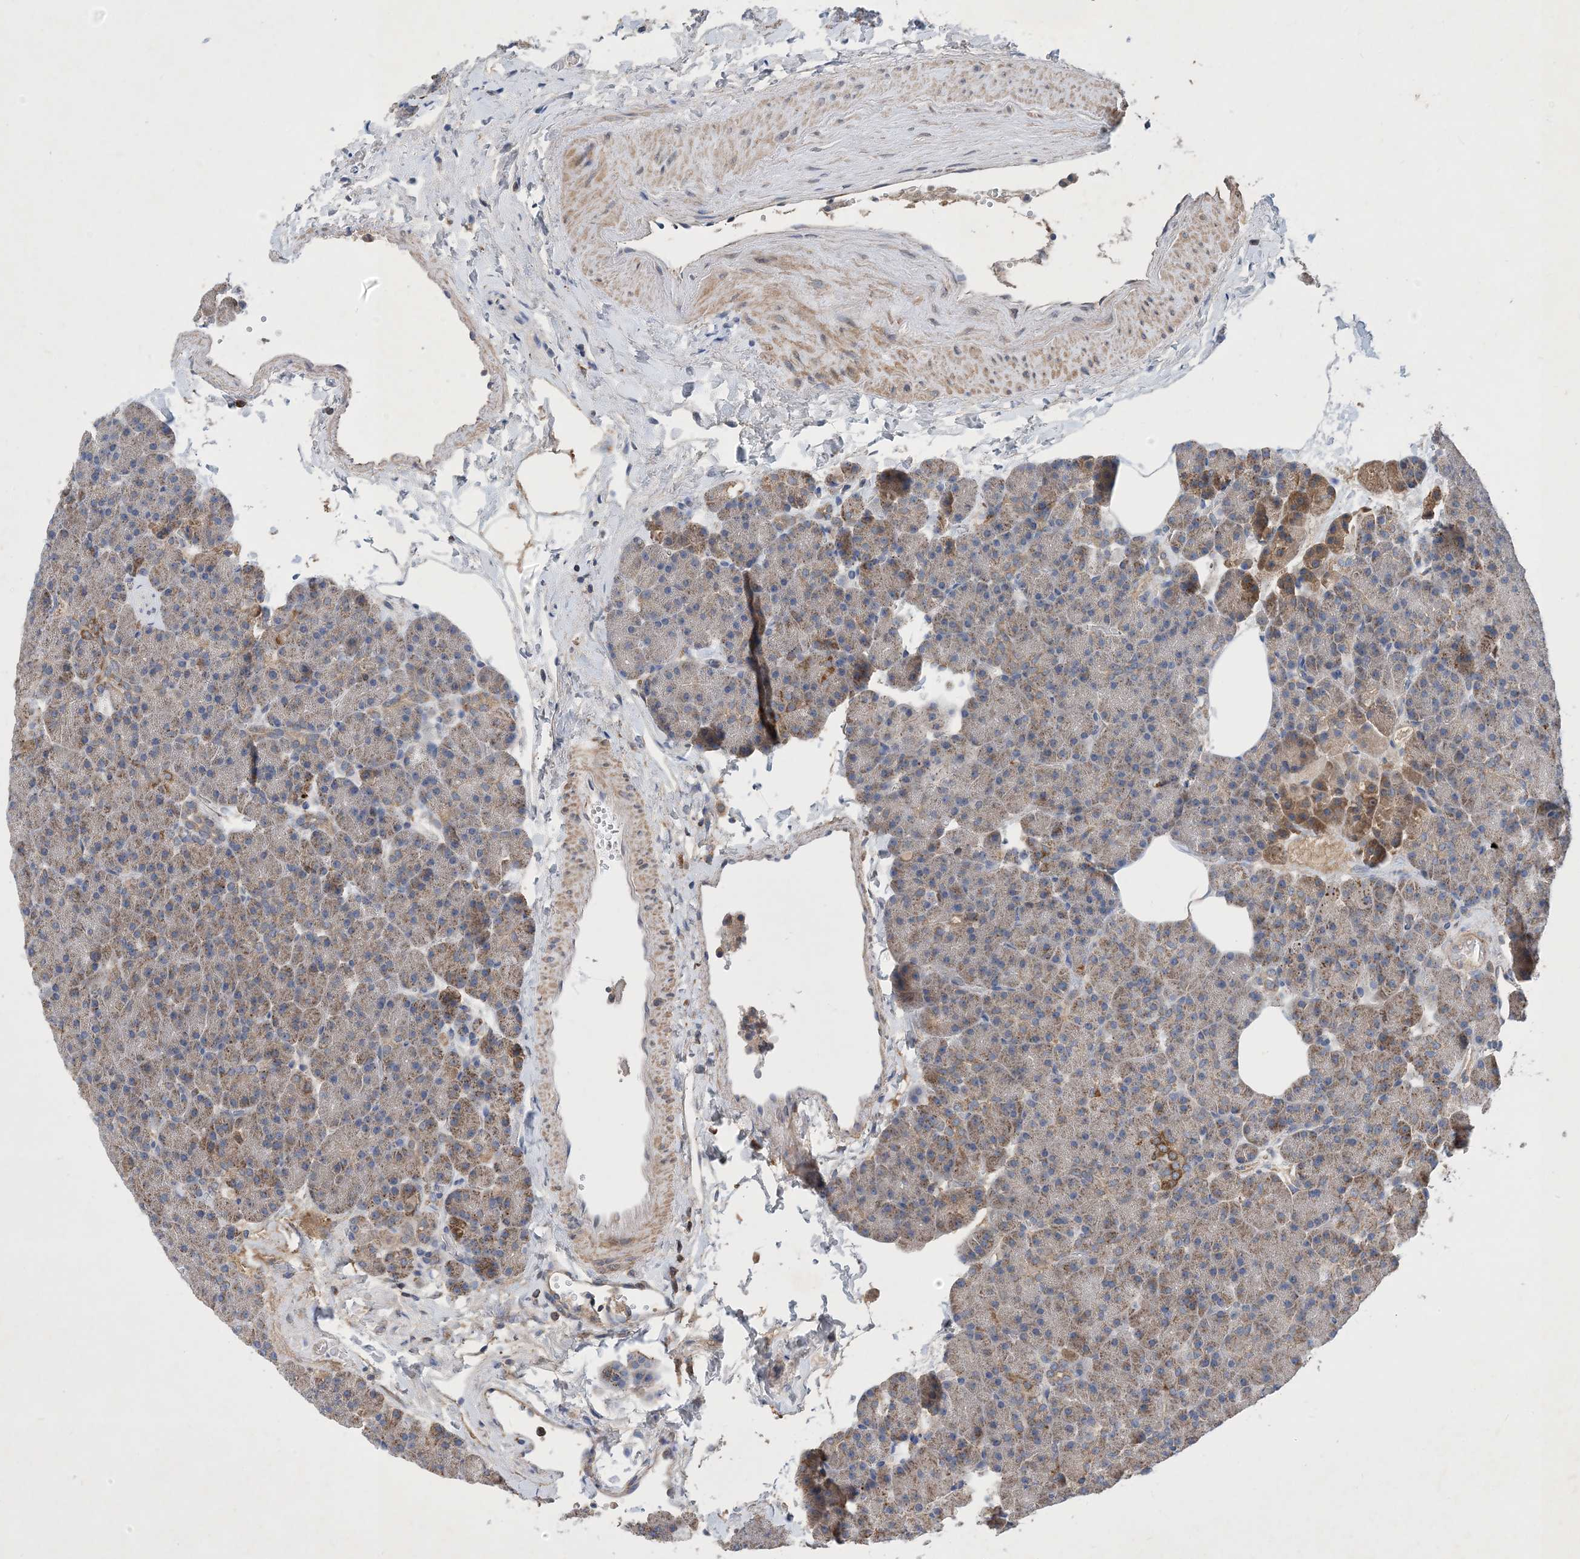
{"staining": {"intensity": "moderate", "quantity": "<25%", "location": "cytoplasmic/membranous"}, "tissue": "pancreas", "cell_type": "Exocrine glandular cells", "image_type": "normal", "snomed": [{"axis": "morphology", "description": "Normal tissue, NOS"}, {"axis": "morphology", "description": "Carcinoid, malignant, NOS"}, {"axis": "topography", "description": "Pancreas"}], "caption": "IHC staining of normal pancreas, which shows low levels of moderate cytoplasmic/membranous expression in approximately <25% of exocrine glandular cells indicating moderate cytoplasmic/membranous protein expression. The staining was performed using DAB (brown) for protein detection and nuclei were counterstained in hematoxylin (blue).", "gene": "STK19", "patient": {"sex": "female", "age": 35}}